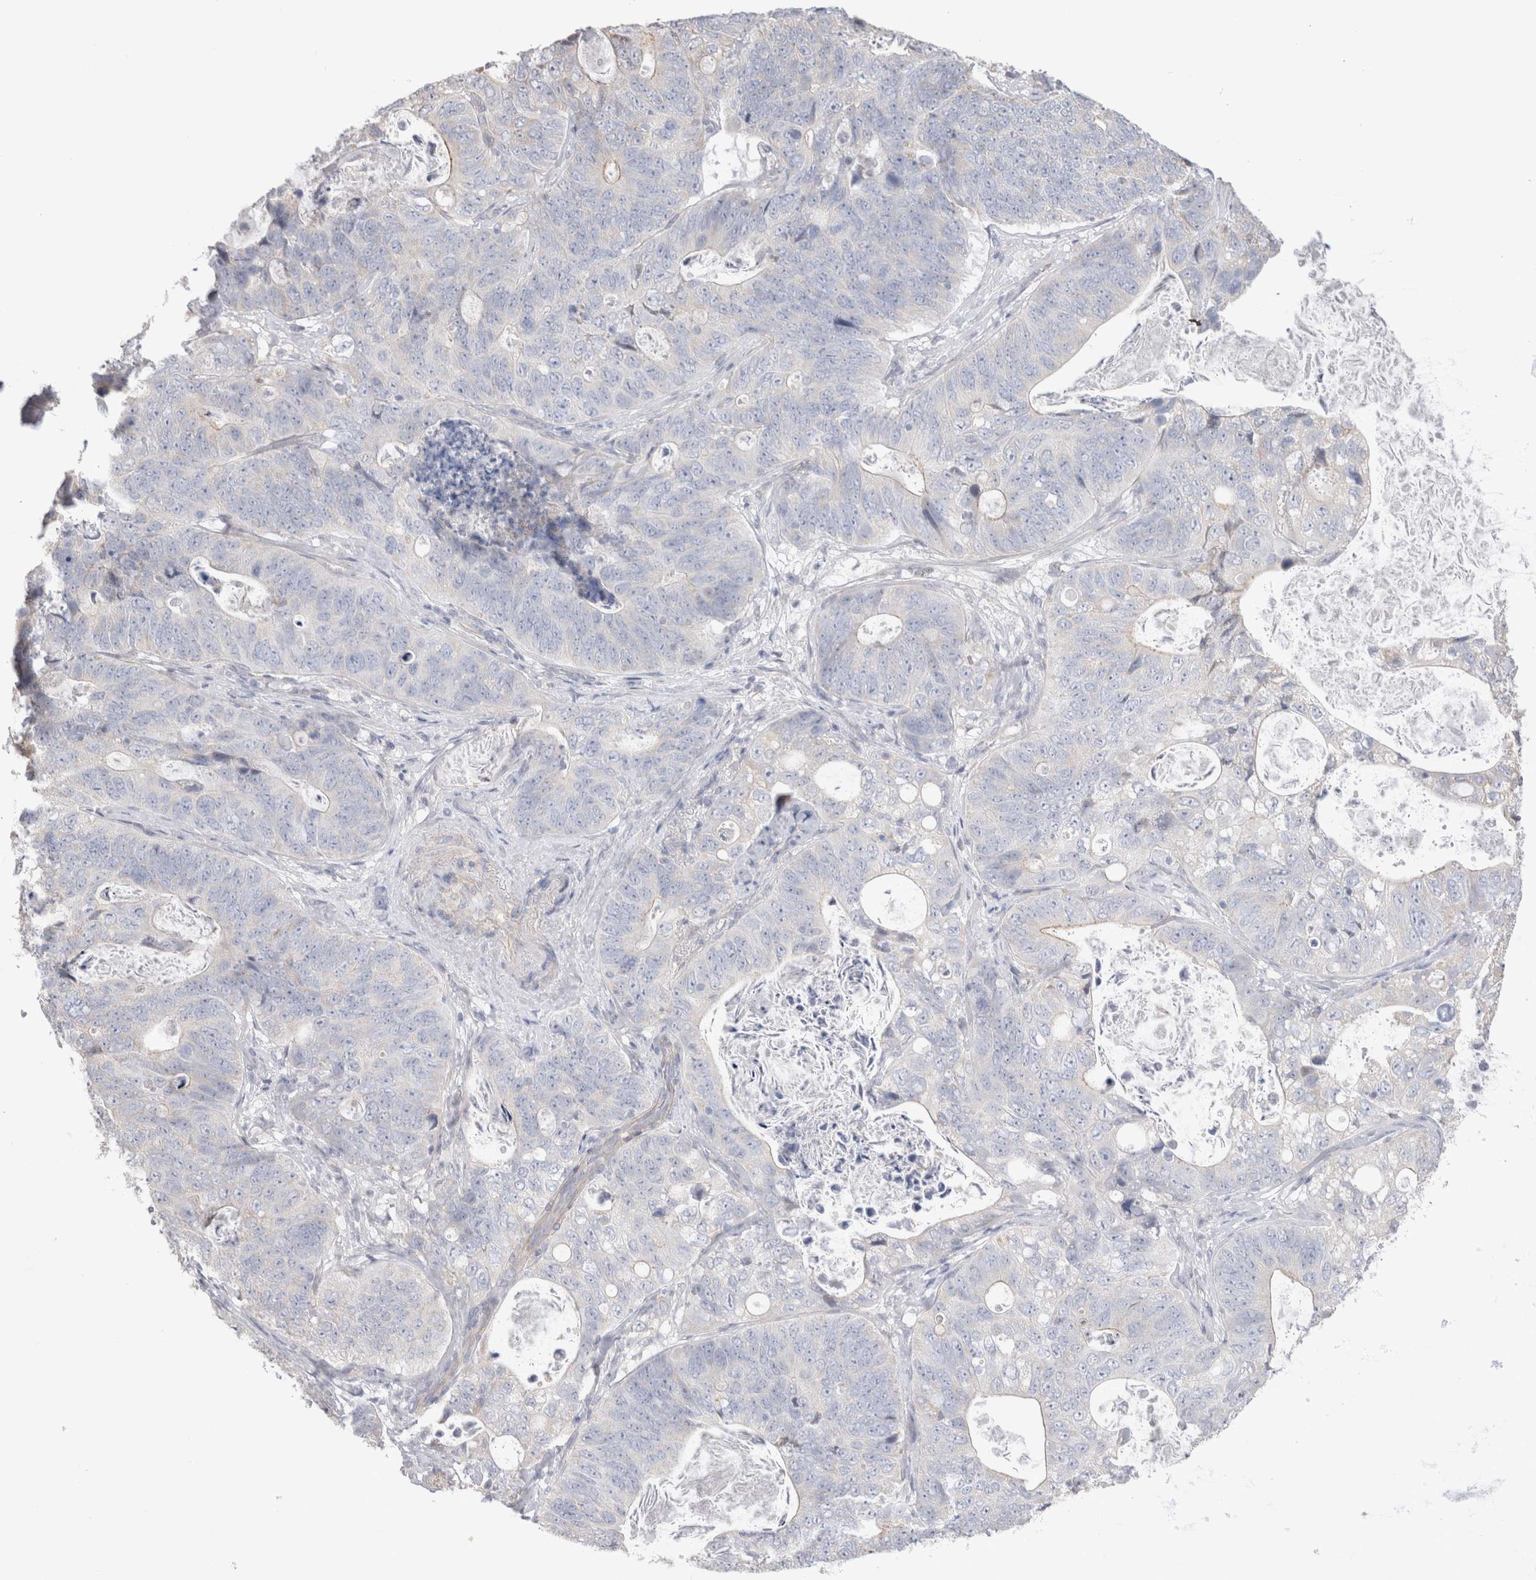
{"staining": {"intensity": "negative", "quantity": "none", "location": "none"}, "tissue": "stomach cancer", "cell_type": "Tumor cells", "image_type": "cancer", "snomed": [{"axis": "morphology", "description": "Normal tissue, NOS"}, {"axis": "morphology", "description": "Adenocarcinoma, NOS"}, {"axis": "topography", "description": "Stomach"}], "caption": "The photomicrograph reveals no staining of tumor cells in stomach cancer (adenocarcinoma). The staining is performed using DAB brown chromogen with nuclei counter-stained in using hematoxylin.", "gene": "DMD", "patient": {"sex": "female", "age": 89}}